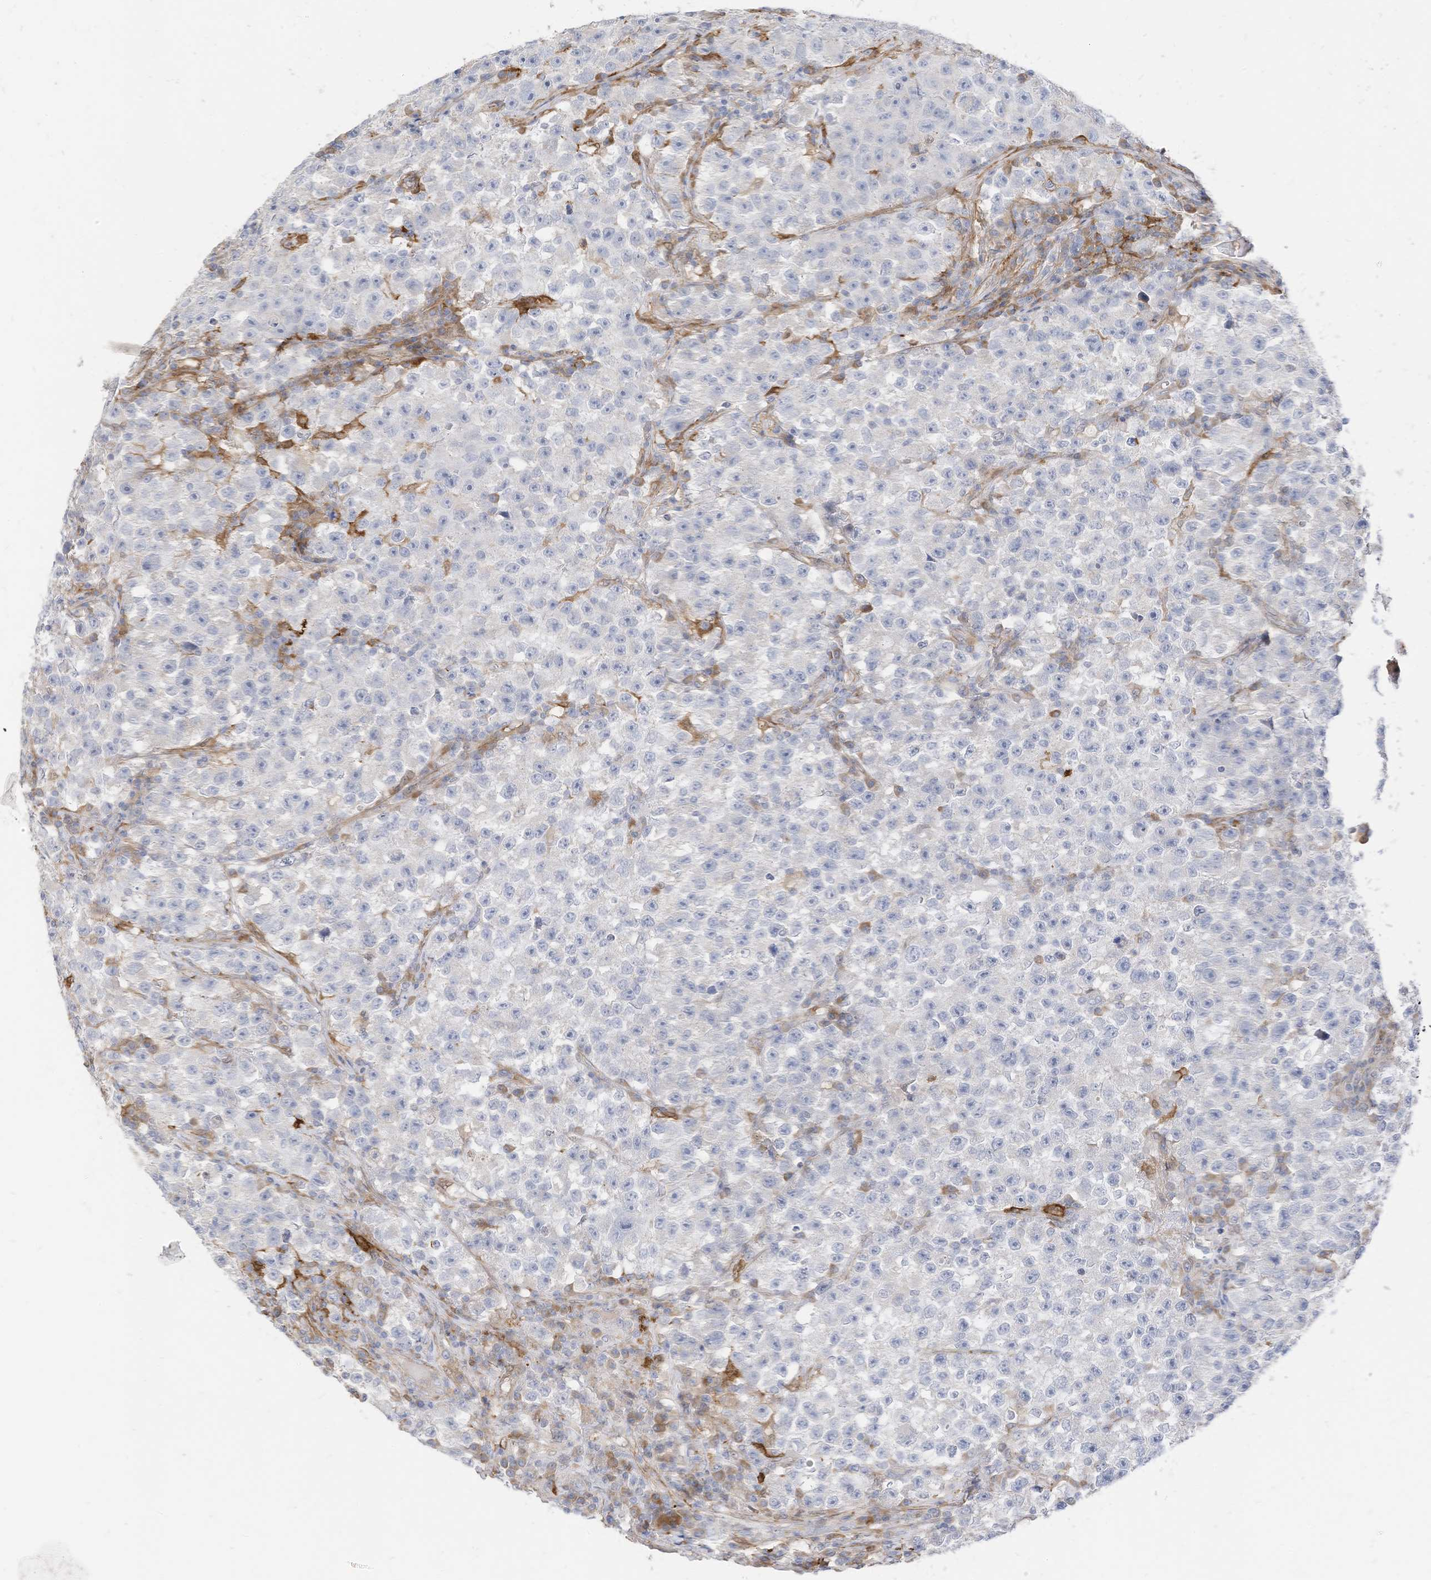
{"staining": {"intensity": "negative", "quantity": "none", "location": "none"}, "tissue": "testis cancer", "cell_type": "Tumor cells", "image_type": "cancer", "snomed": [{"axis": "morphology", "description": "Seminoma, NOS"}, {"axis": "topography", "description": "Testis"}], "caption": "Immunohistochemistry histopathology image of testis cancer stained for a protein (brown), which demonstrates no positivity in tumor cells. (DAB IHC visualized using brightfield microscopy, high magnification).", "gene": "ATP13A1", "patient": {"sex": "male", "age": 22}}